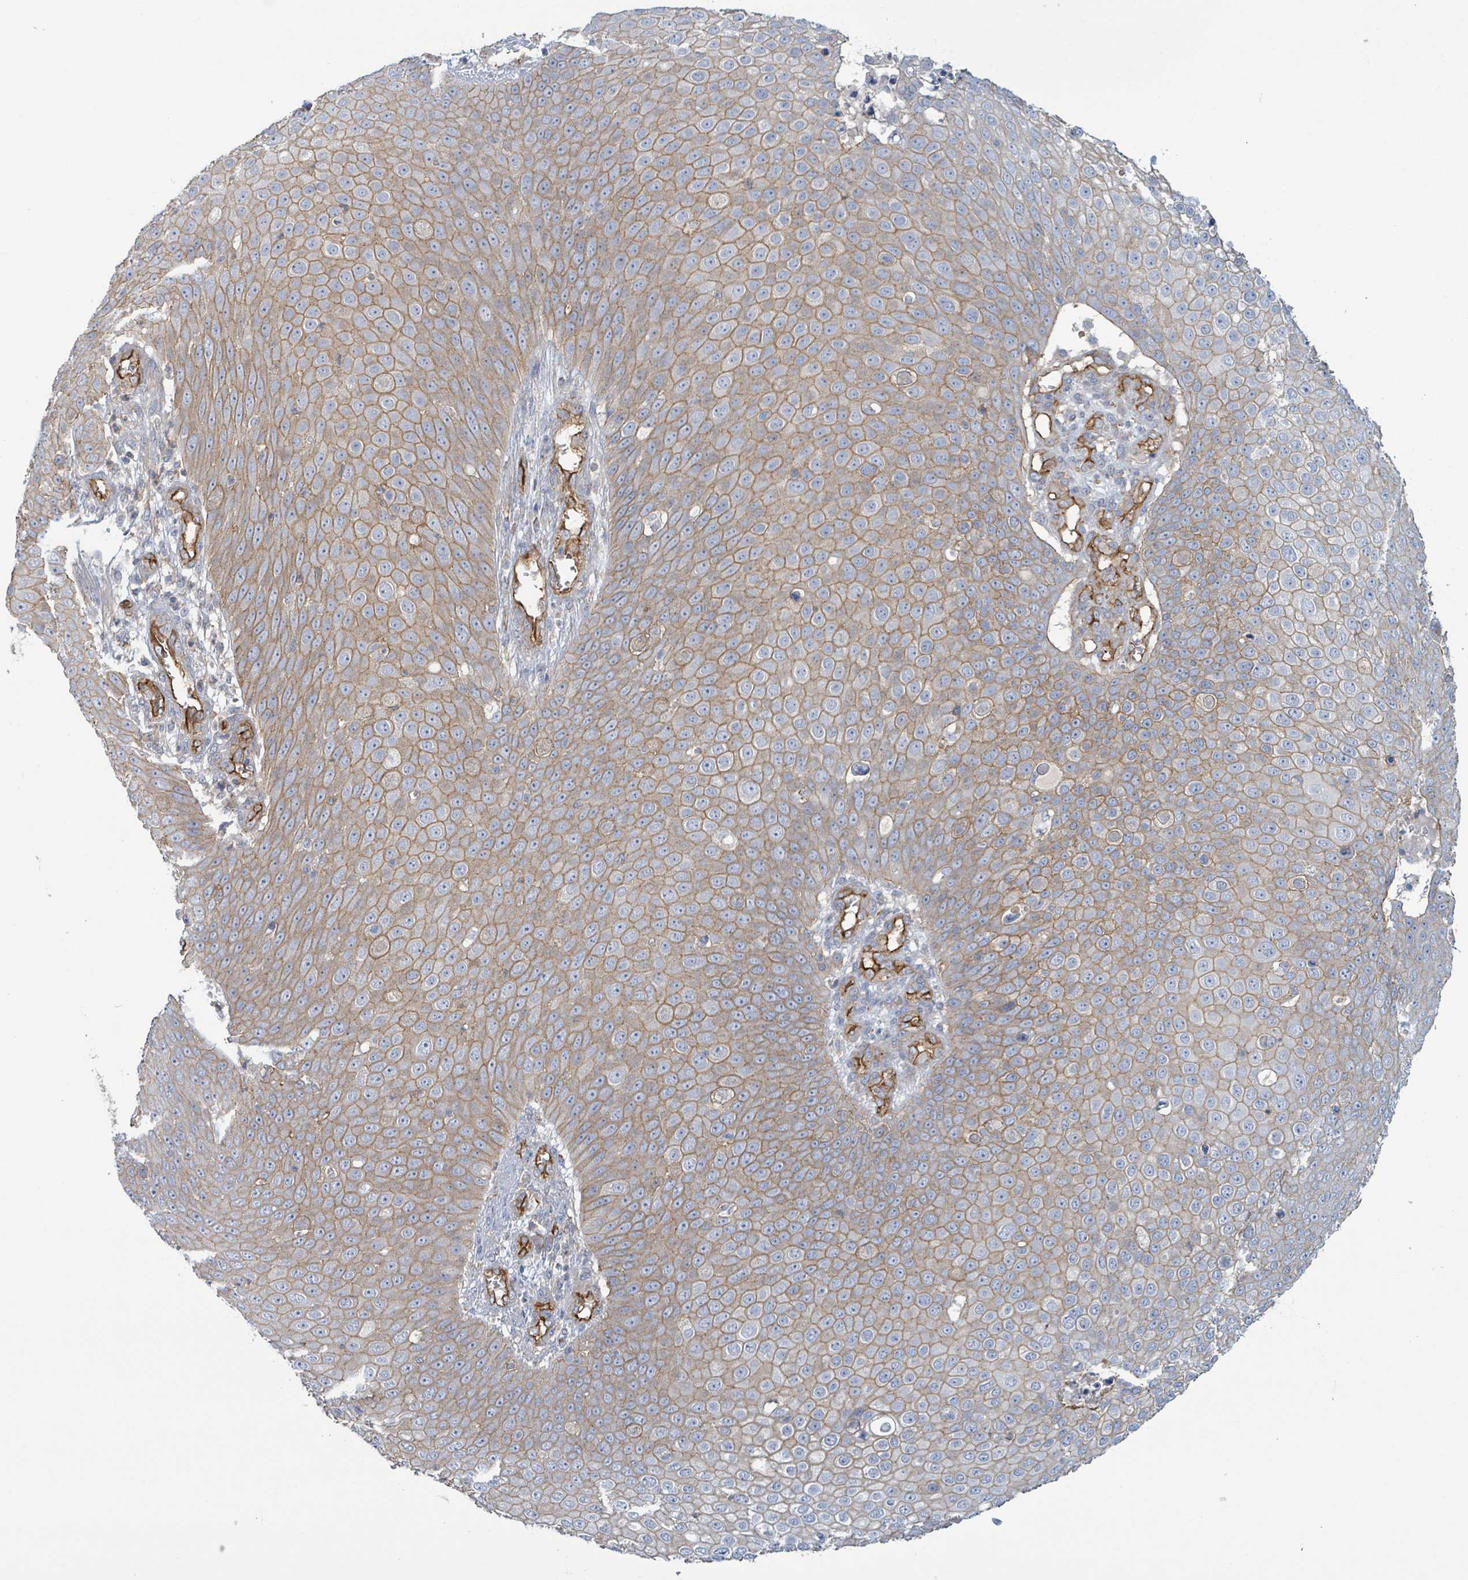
{"staining": {"intensity": "moderate", "quantity": ">75%", "location": "cytoplasmic/membranous"}, "tissue": "skin cancer", "cell_type": "Tumor cells", "image_type": "cancer", "snomed": [{"axis": "morphology", "description": "Squamous cell carcinoma, NOS"}, {"axis": "topography", "description": "Skin"}], "caption": "A medium amount of moderate cytoplasmic/membranous positivity is identified in approximately >75% of tumor cells in skin cancer tissue.", "gene": "LDOC1", "patient": {"sex": "male", "age": 71}}